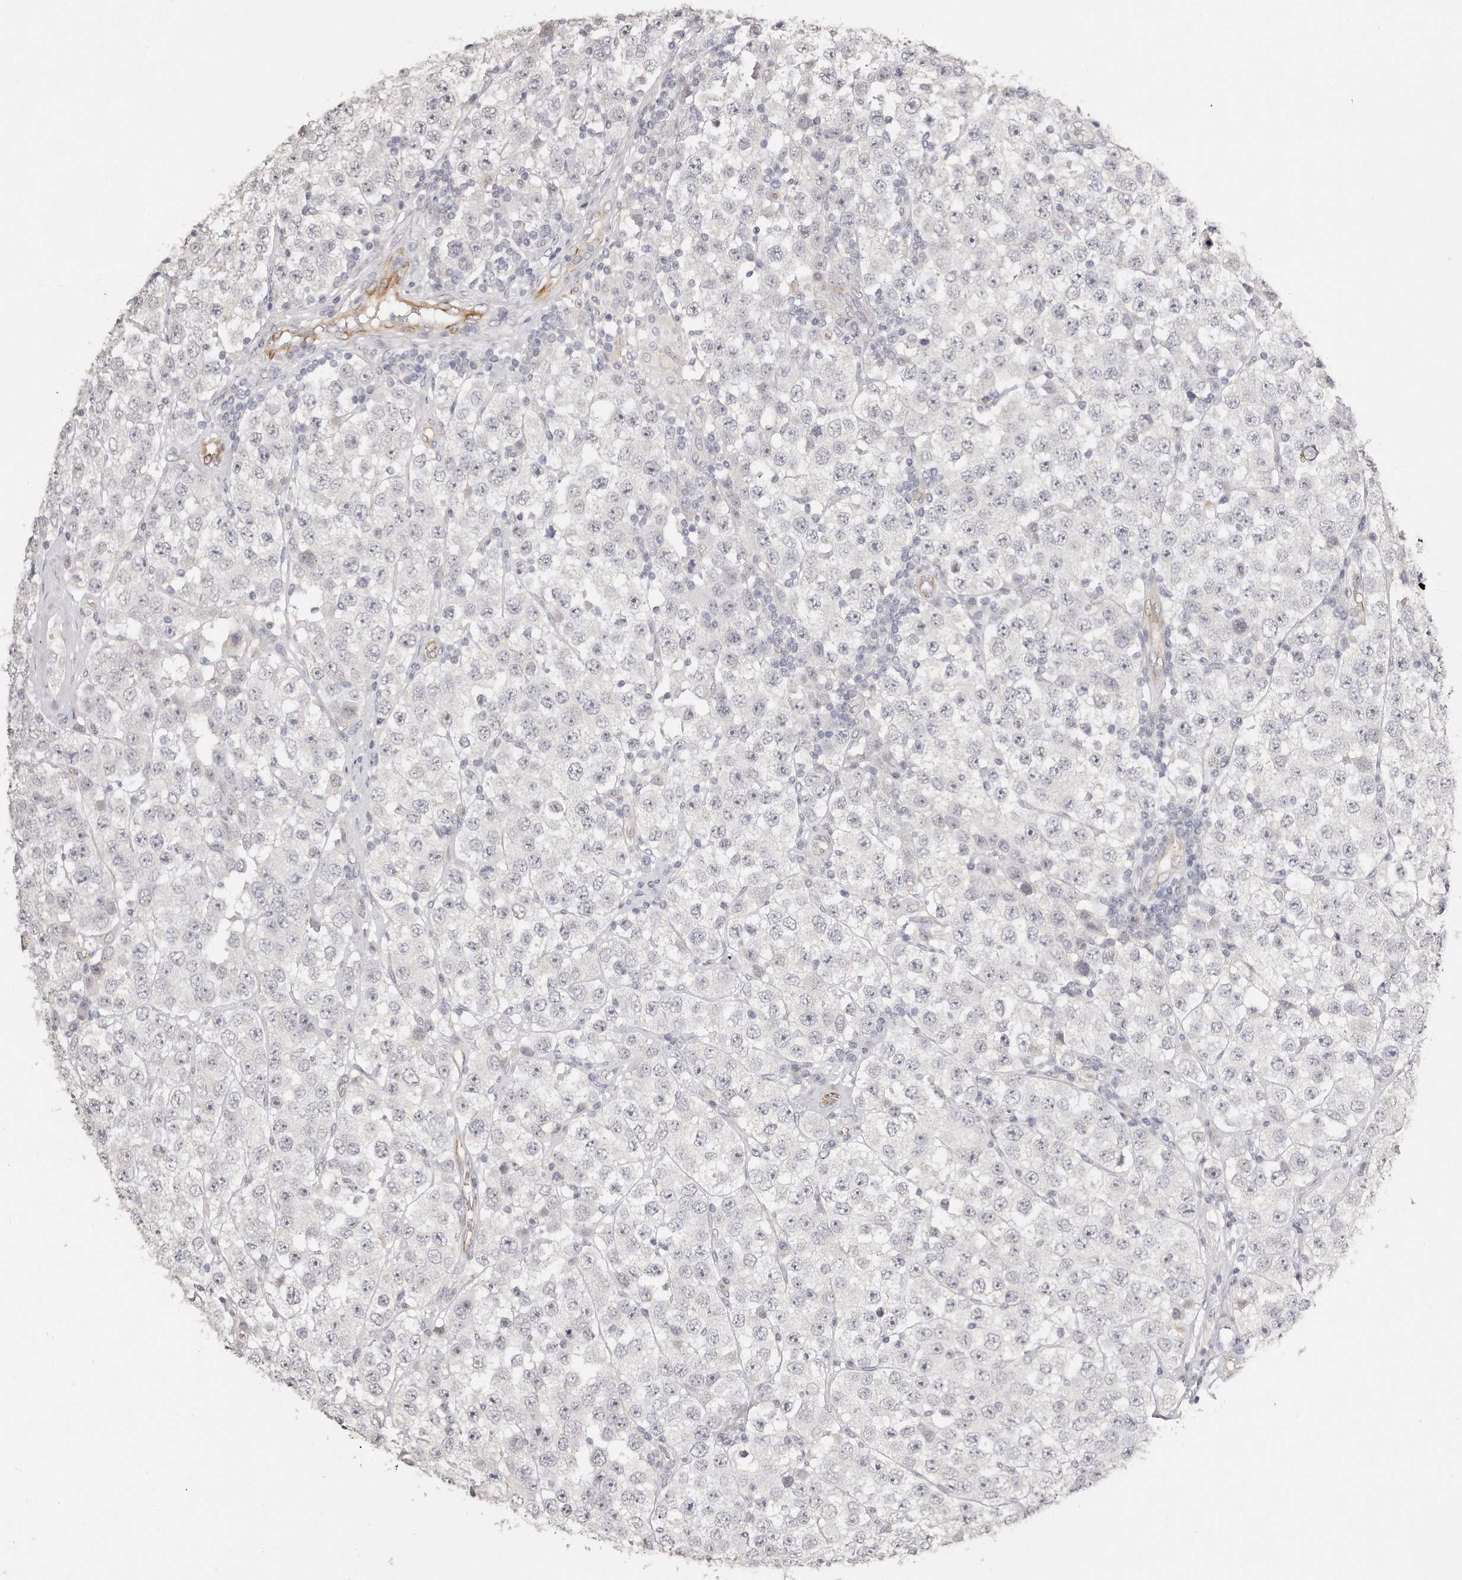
{"staining": {"intensity": "negative", "quantity": "none", "location": "none"}, "tissue": "testis cancer", "cell_type": "Tumor cells", "image_type": "cancer", "snomed": [{"axis": "morphology", "description": "Seminoma, NOS"}, {"axis": "topography", "description": "Testis"}], "caption": "IHC of testis cancer (seminoma) reveals no staining in tumor cells.", "gene": "ZYG11A", "patient": {"sex": "male", "age": 28}}